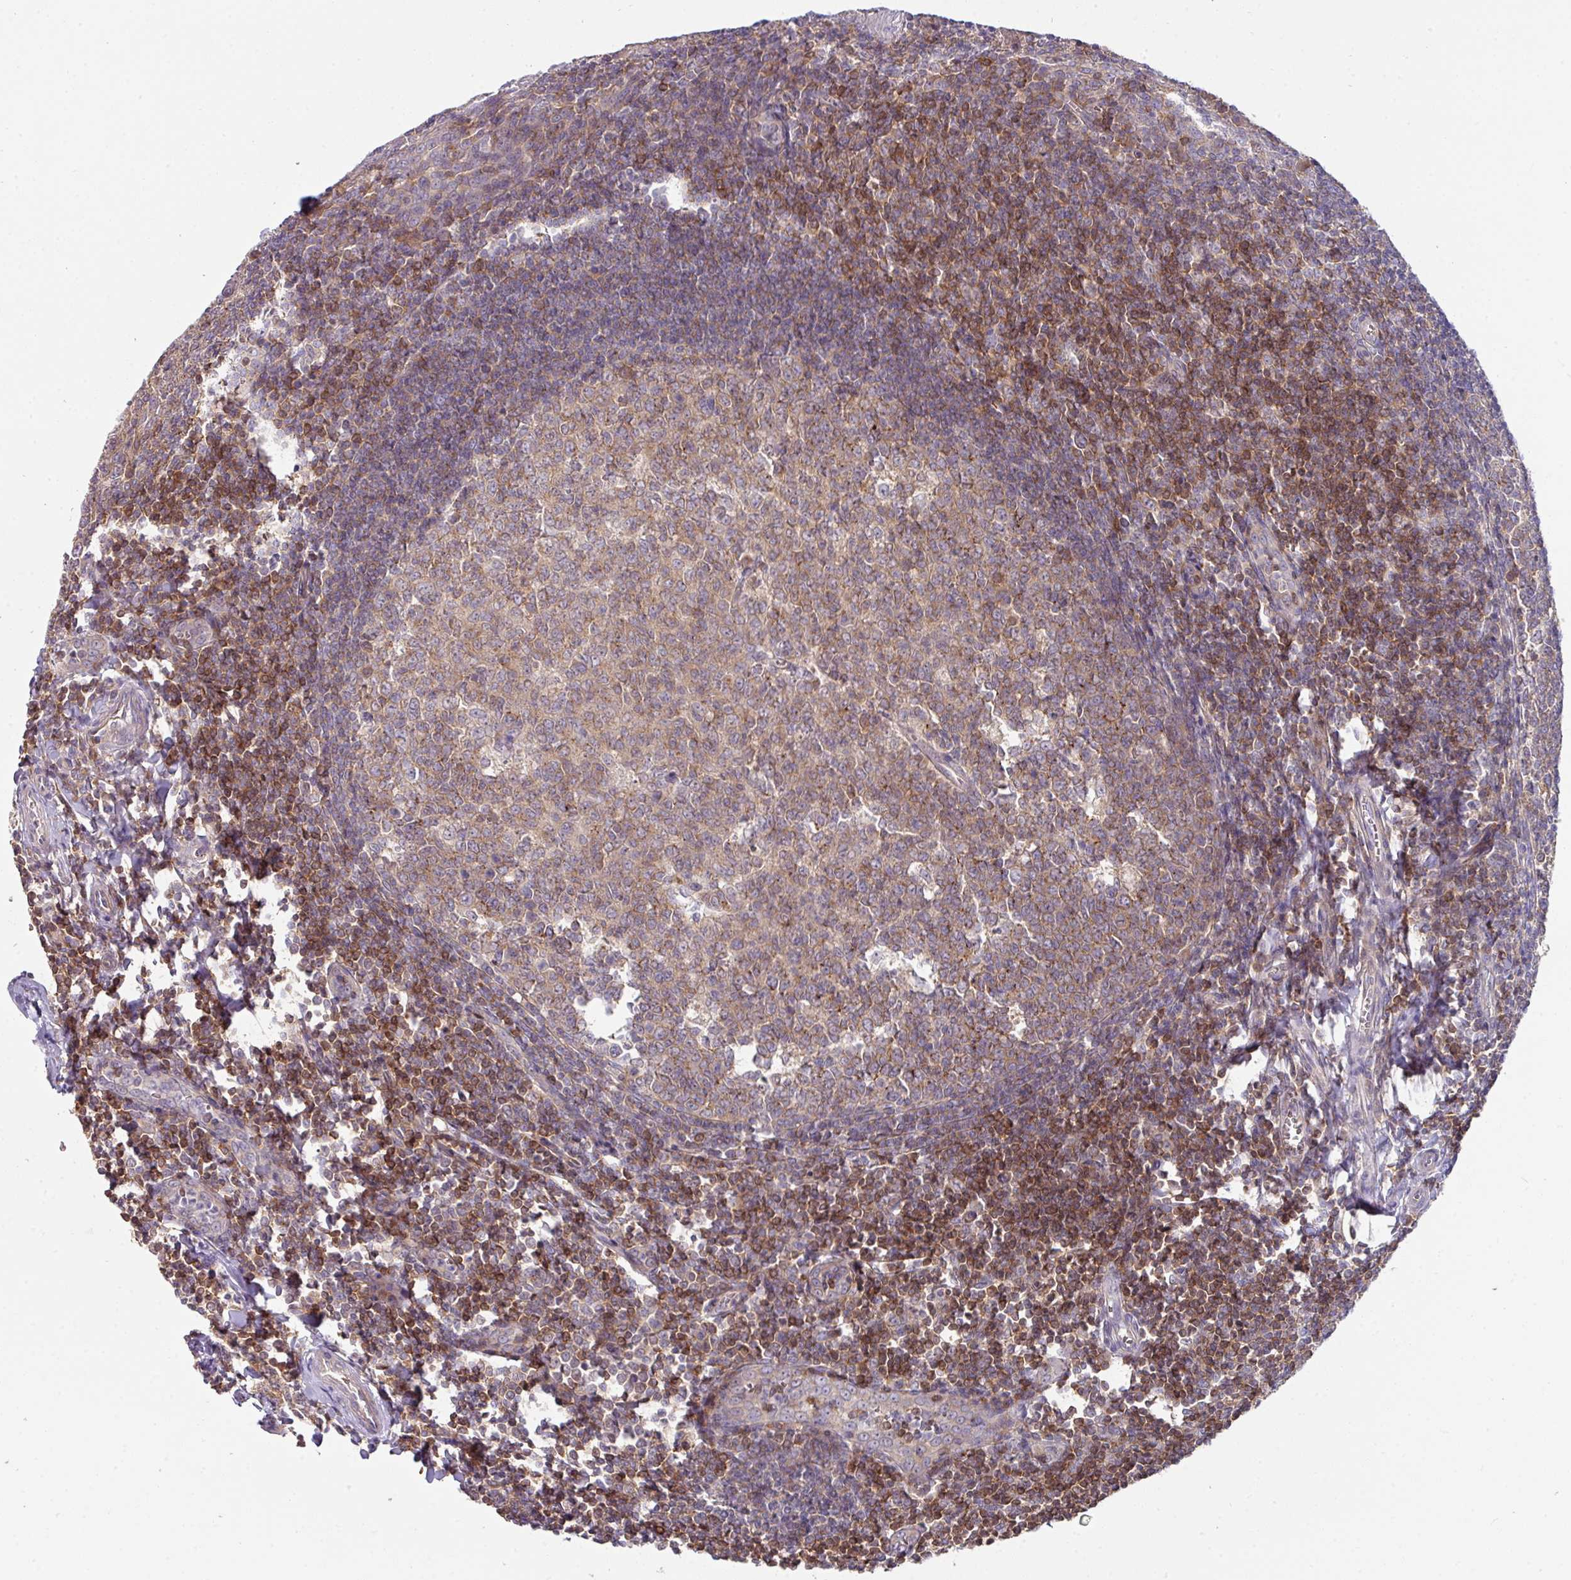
{"staining": {"intensity": "moderate", "quantity": ">75%", "location": "cytoplasmic/membranous"}, "tissue": "tonsil", "cell_type": "Germinal center cells", "image_type": "normal", "snomed": [{"axis": "morphology", "description": "Normal tissue, NOS"}, {"axis": "topography", "description": "Tonsil"}], "caption": "This is a histology image of immunohistochemistry staining of normal tonsil, which shows moderate positivity in the cytoplasmic/membranous of germinal center cells.", "gene": "SLAMF6", "patient": {"sex": "male", "age": 27}}